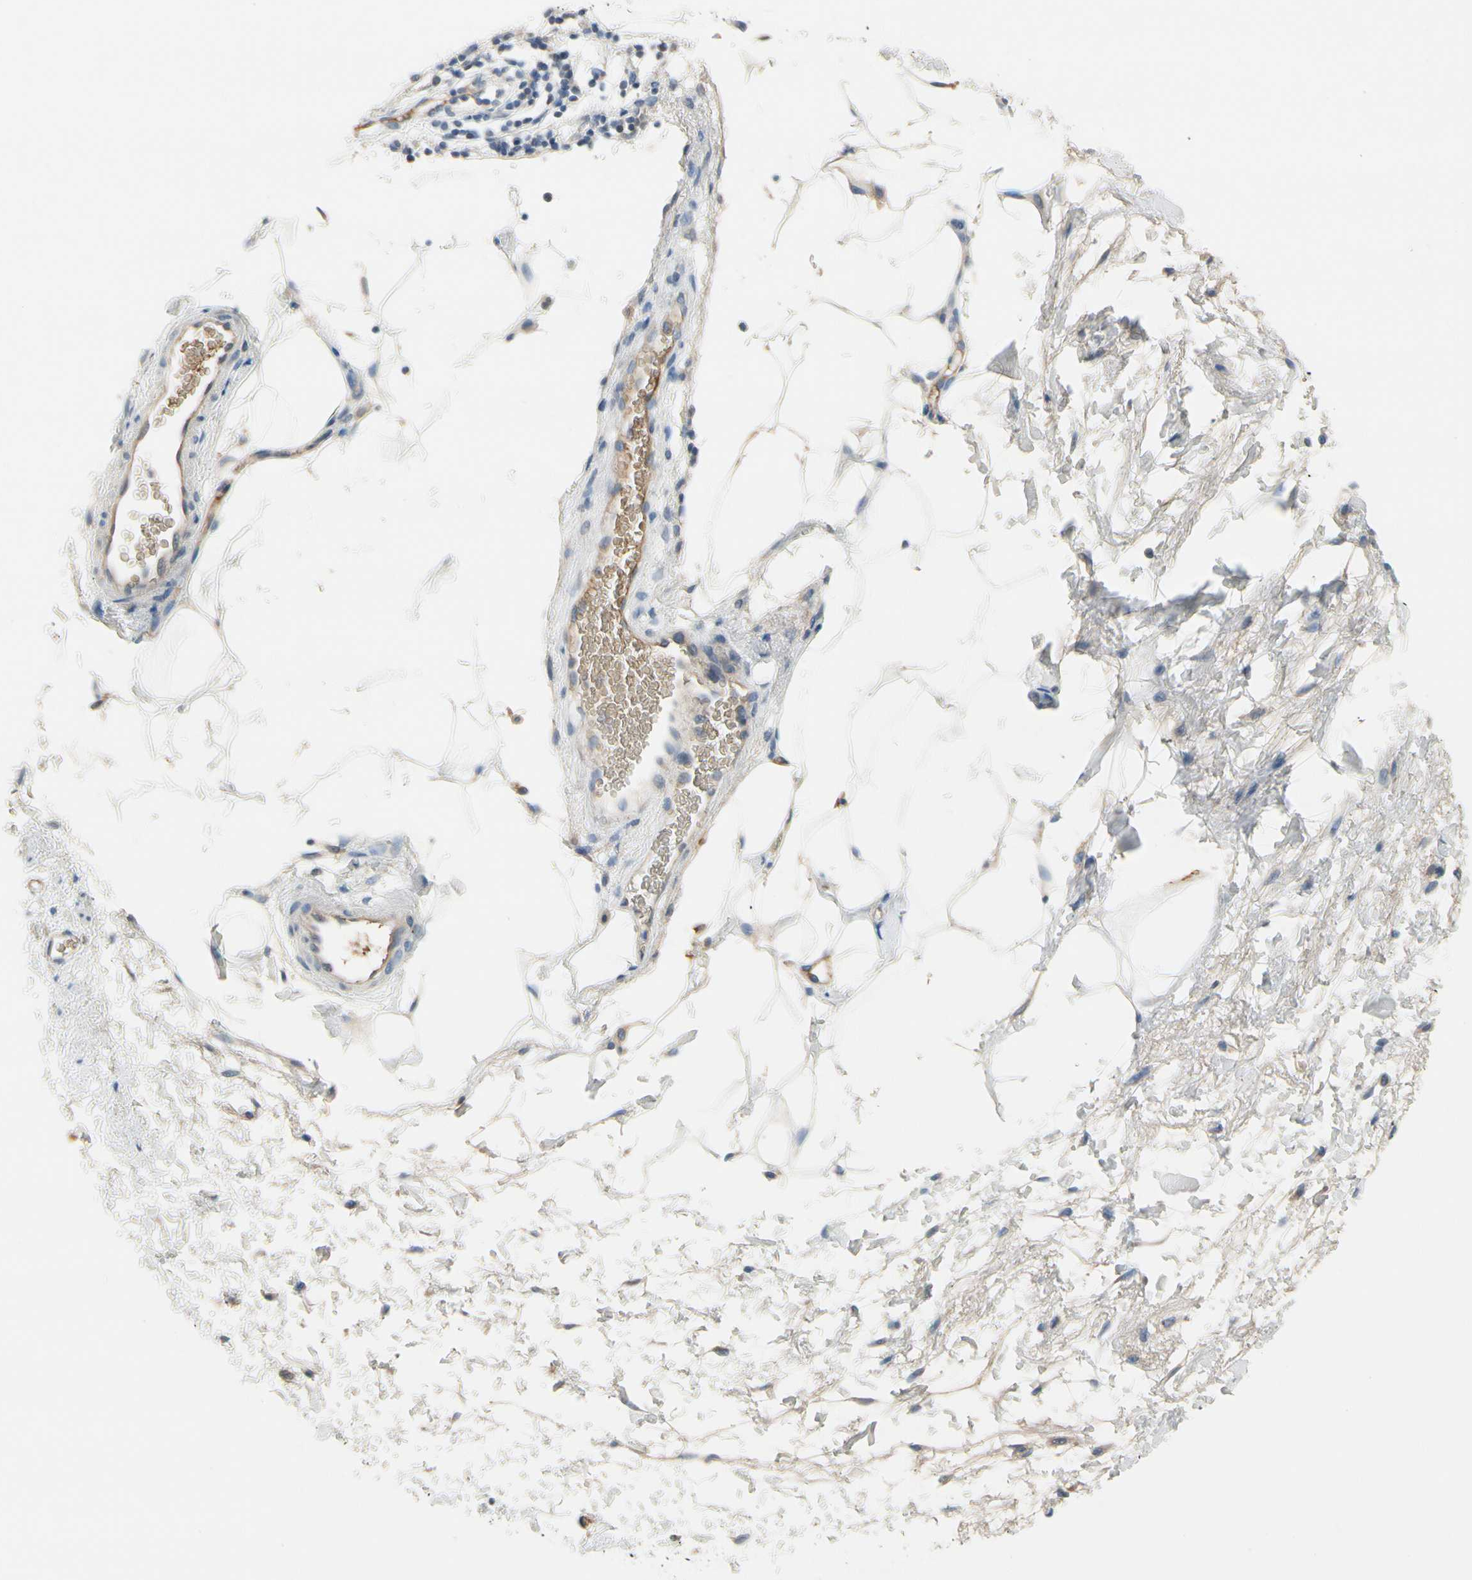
{"staining": {"intensity": "weak", "quantity": ">75%", "location": "cytoplasmic/membranous"}, "tissue": "adipose tissue", "cell_type": "Adipocytes", "image_type": "normal", "snomed": [{"axis": "morphology", "description": "Normal tissue, NOS"}, {"axis": "topography", "description": "Soft tissue"}, {"axis": "topography", "description": "Peripheral nerve tissue"}], "caption": "IHC (DAB) staining of unremarkable adipose tissue shows weak cytoplasmic/membranous protein staining in approximately >75% of adipocytes. (Stains: DAB (3,3'-diaminobenzidine) in brown, nuclei in blue, Microscopy: brightfield microscopy at high magnification).", "gene": "CNDP1", "patient": {"sex": "female", "age": 71}}